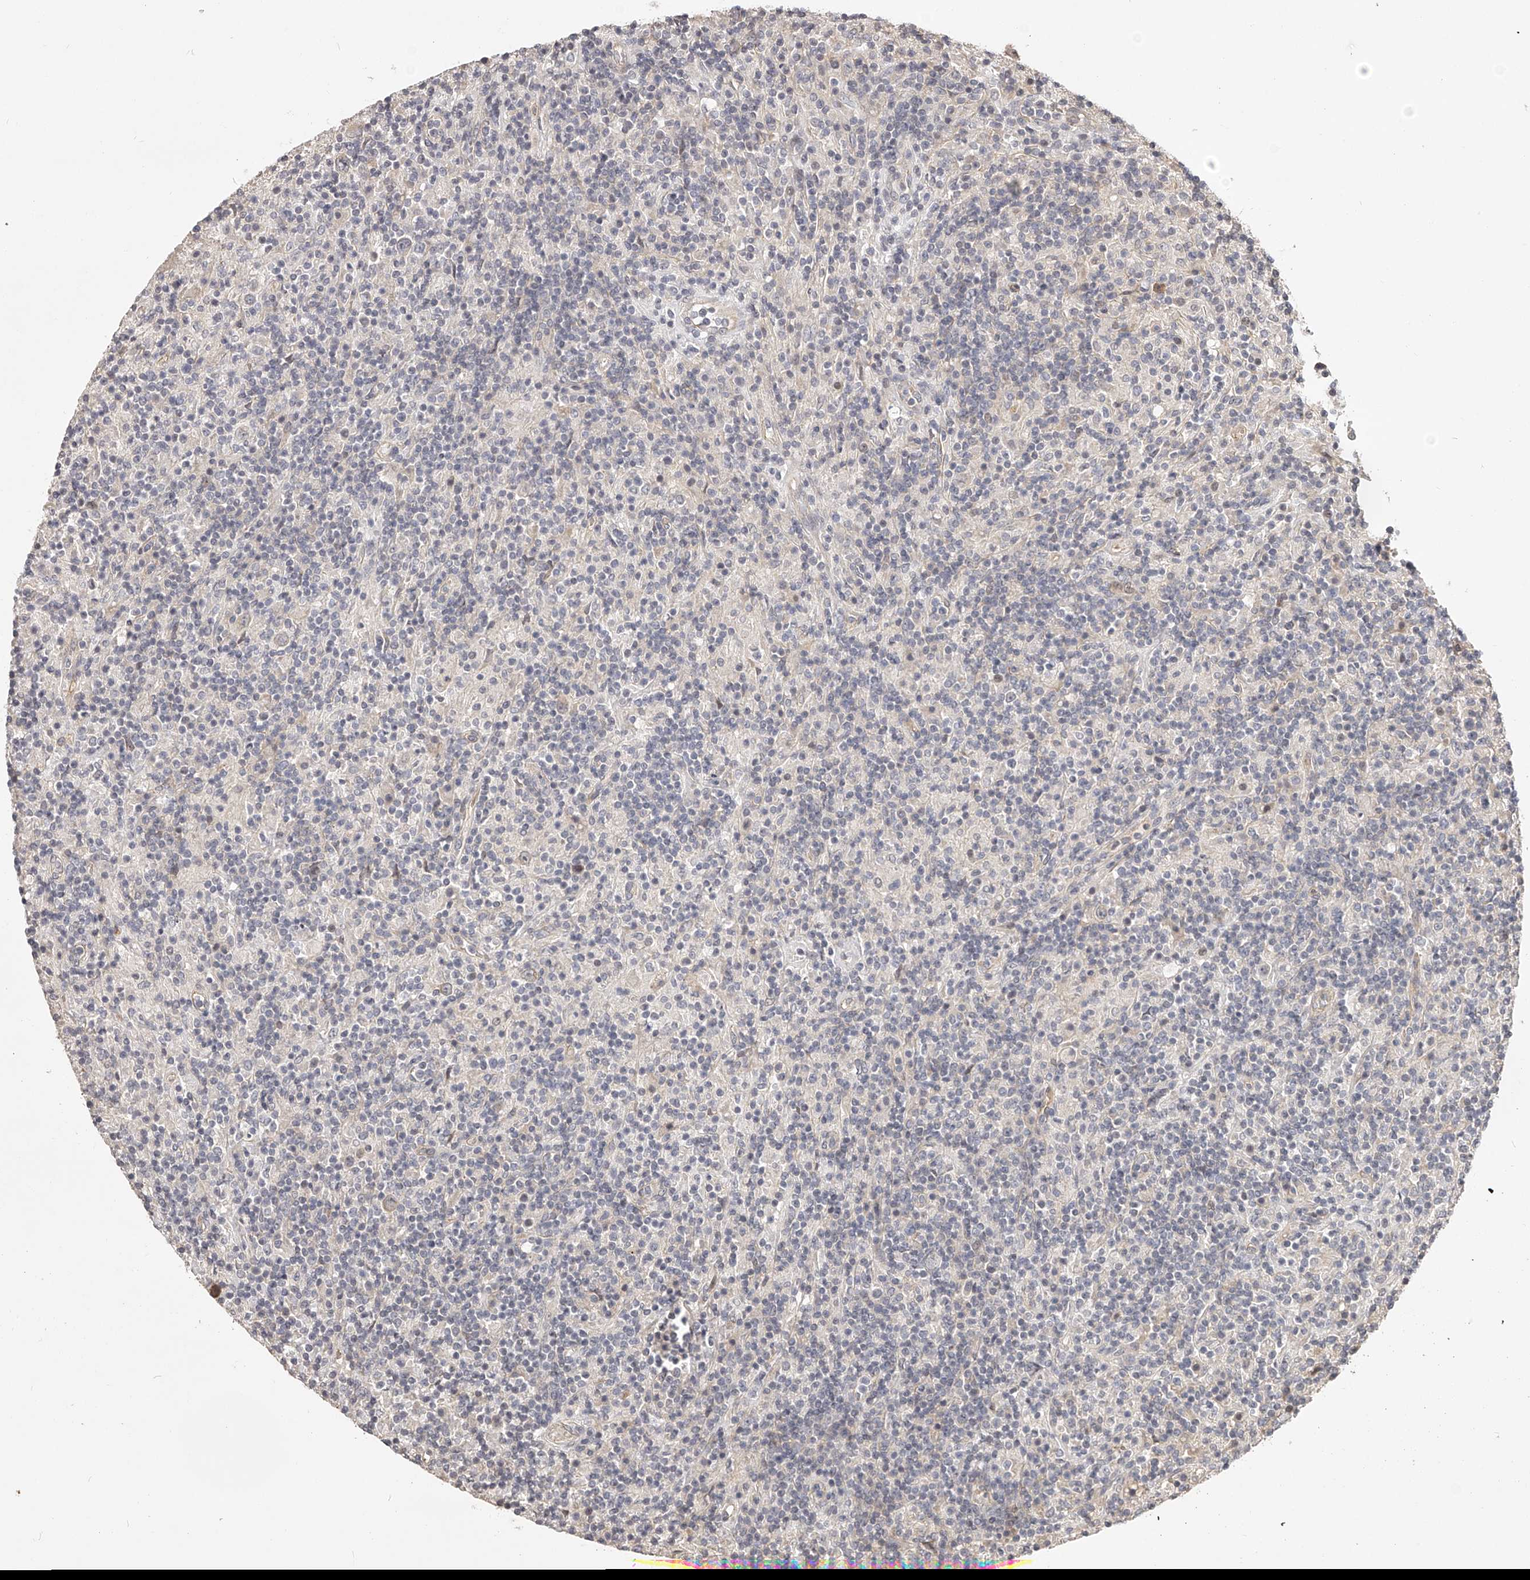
{"staining": {"intensity": "negative", "quantity": "none", "location": "none"}, "tissue": "lymphoma", "cell_type": "Tumor cells", "image_type": "cancer", "snomed": [{"axis": "morphology", "description": "Hodgkin's disease, NOS"}, {"axis": "topography", "description": "Lymph node"}], "caption": "High magnification brightfield microscopy of lymphoma stained with DAB (brown) and counterstained with hematoxylin (blue): tumor cells show no significant staining.", "gene": "ZNF582", "patient": {"sex": "male", "age": 70}}